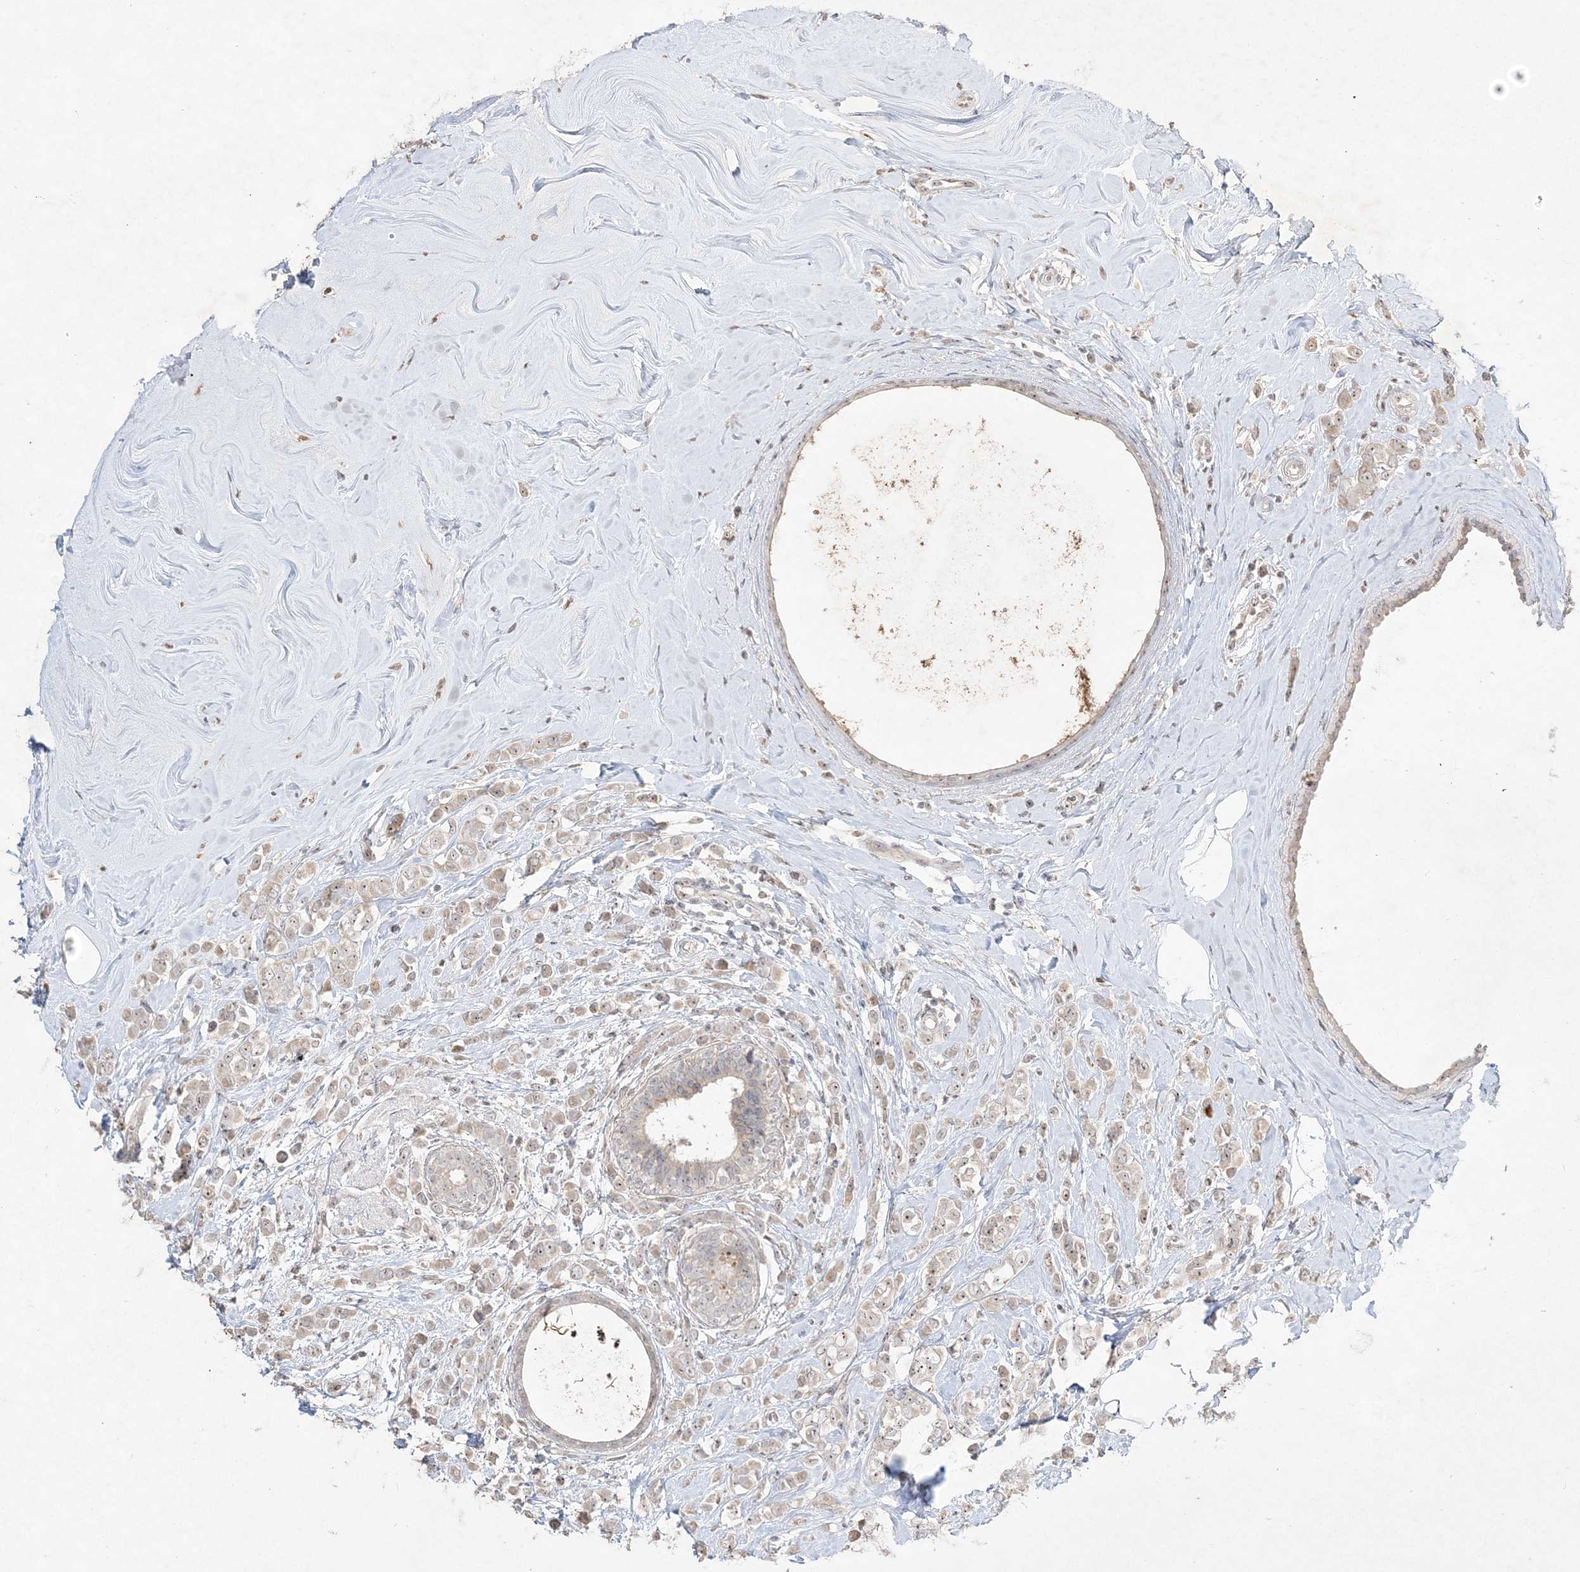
{"staining": {"intensity": "weak", "quantity": "25%-75%", "location": "nuclear"}, "tissue": "breast cancer", "cell_type": "Tumor cells", "image_type": "cancer", "snomed": [{"axis": "morphology", "description": "Lobular carcinoma"}, {"axis": "topography", "description": "Breast"}], "caption": "Weak nuclear expression is identified in about 25%-75% of tumor cells in lobular carcinoma (breast).", "gene": "NOP16", "patient": {"sex": "female", "age": 47}}